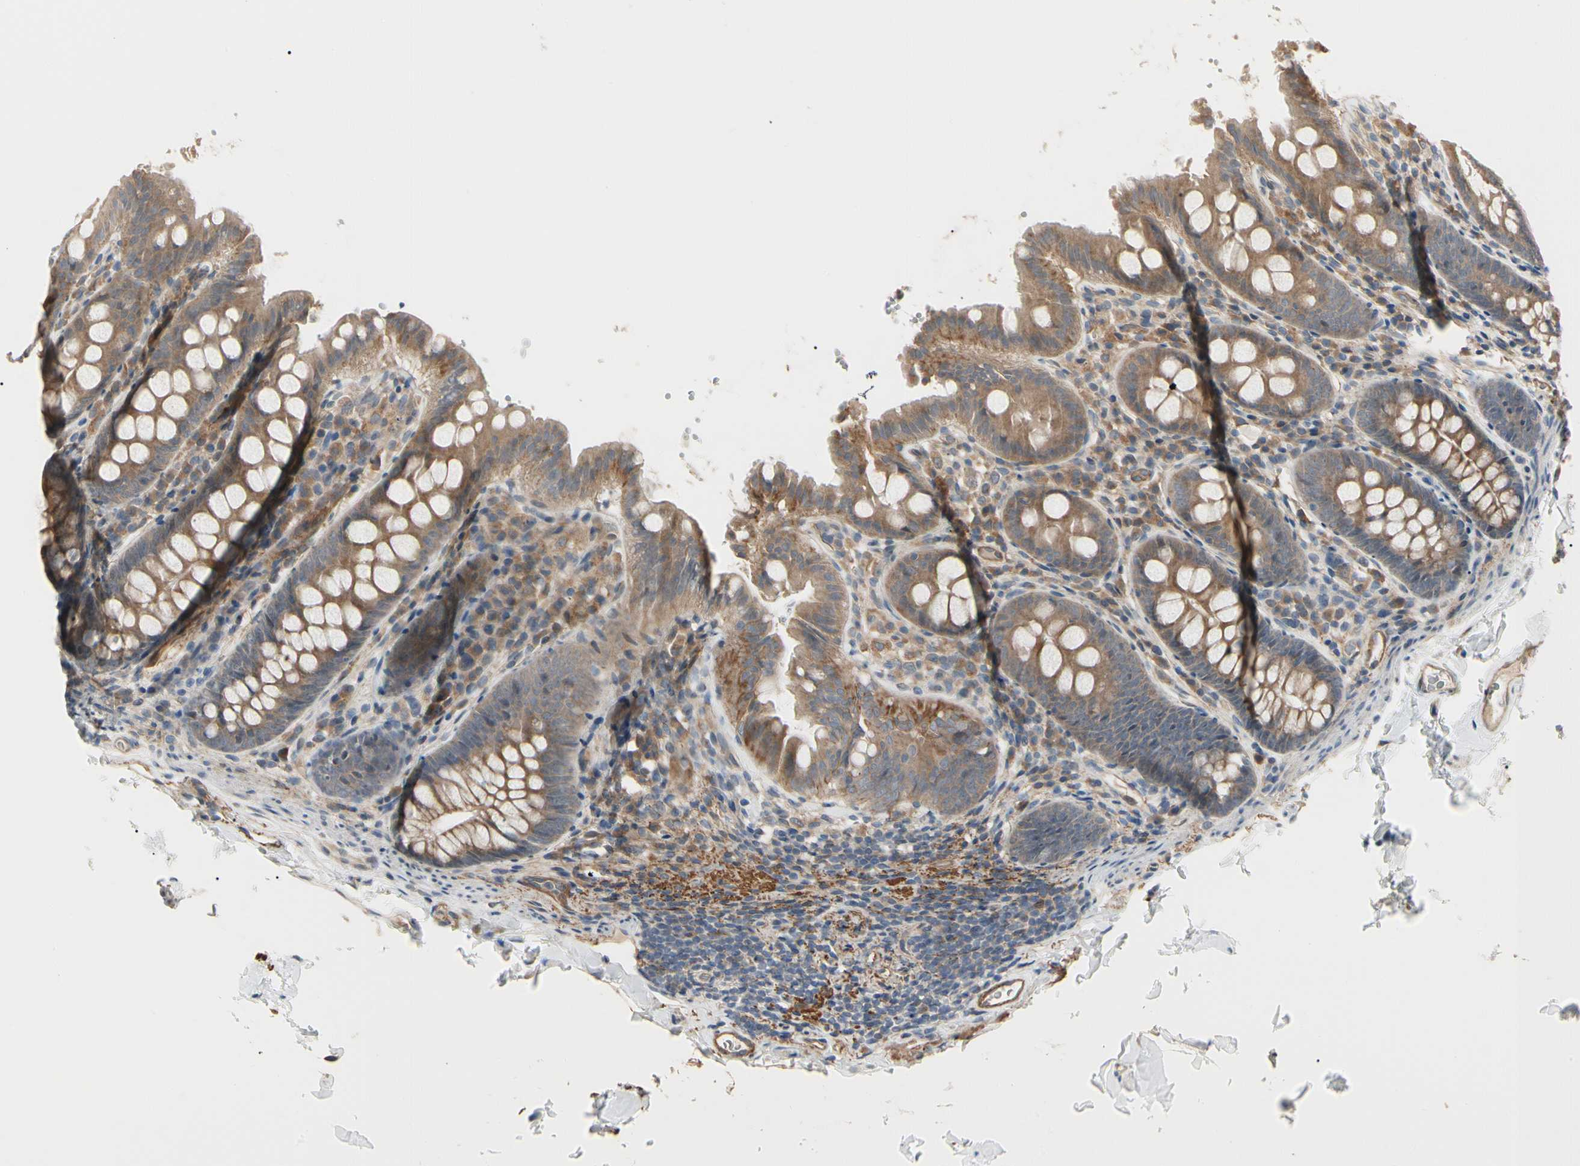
{"staining": {"intensity": "moderate", "quantity": "25%-75%", "location": "cytoplasmic/membranous"}, "tissue": "colon", "cell_type": "Endothelial cells", "image_type": "normal", "snomed": [{"axis": "morphology", "description": "Normal tissue, NOS"}, {"axis": "topography", "description": "Colon"}], "caption": "Immunohistochemical staining of unremarkable colon exhibits moderate cytoplasmic/membranous protein positivity in approximately 25%-75% of endothelial cells. The staining was performed using DAB (3,3'-diaminobenzidine), with brown indicating positive protein expression. Nuclei are stained blue with hematoxylin.", "gene": "F2R", "patient": {"sex": "female", "age": 61}}